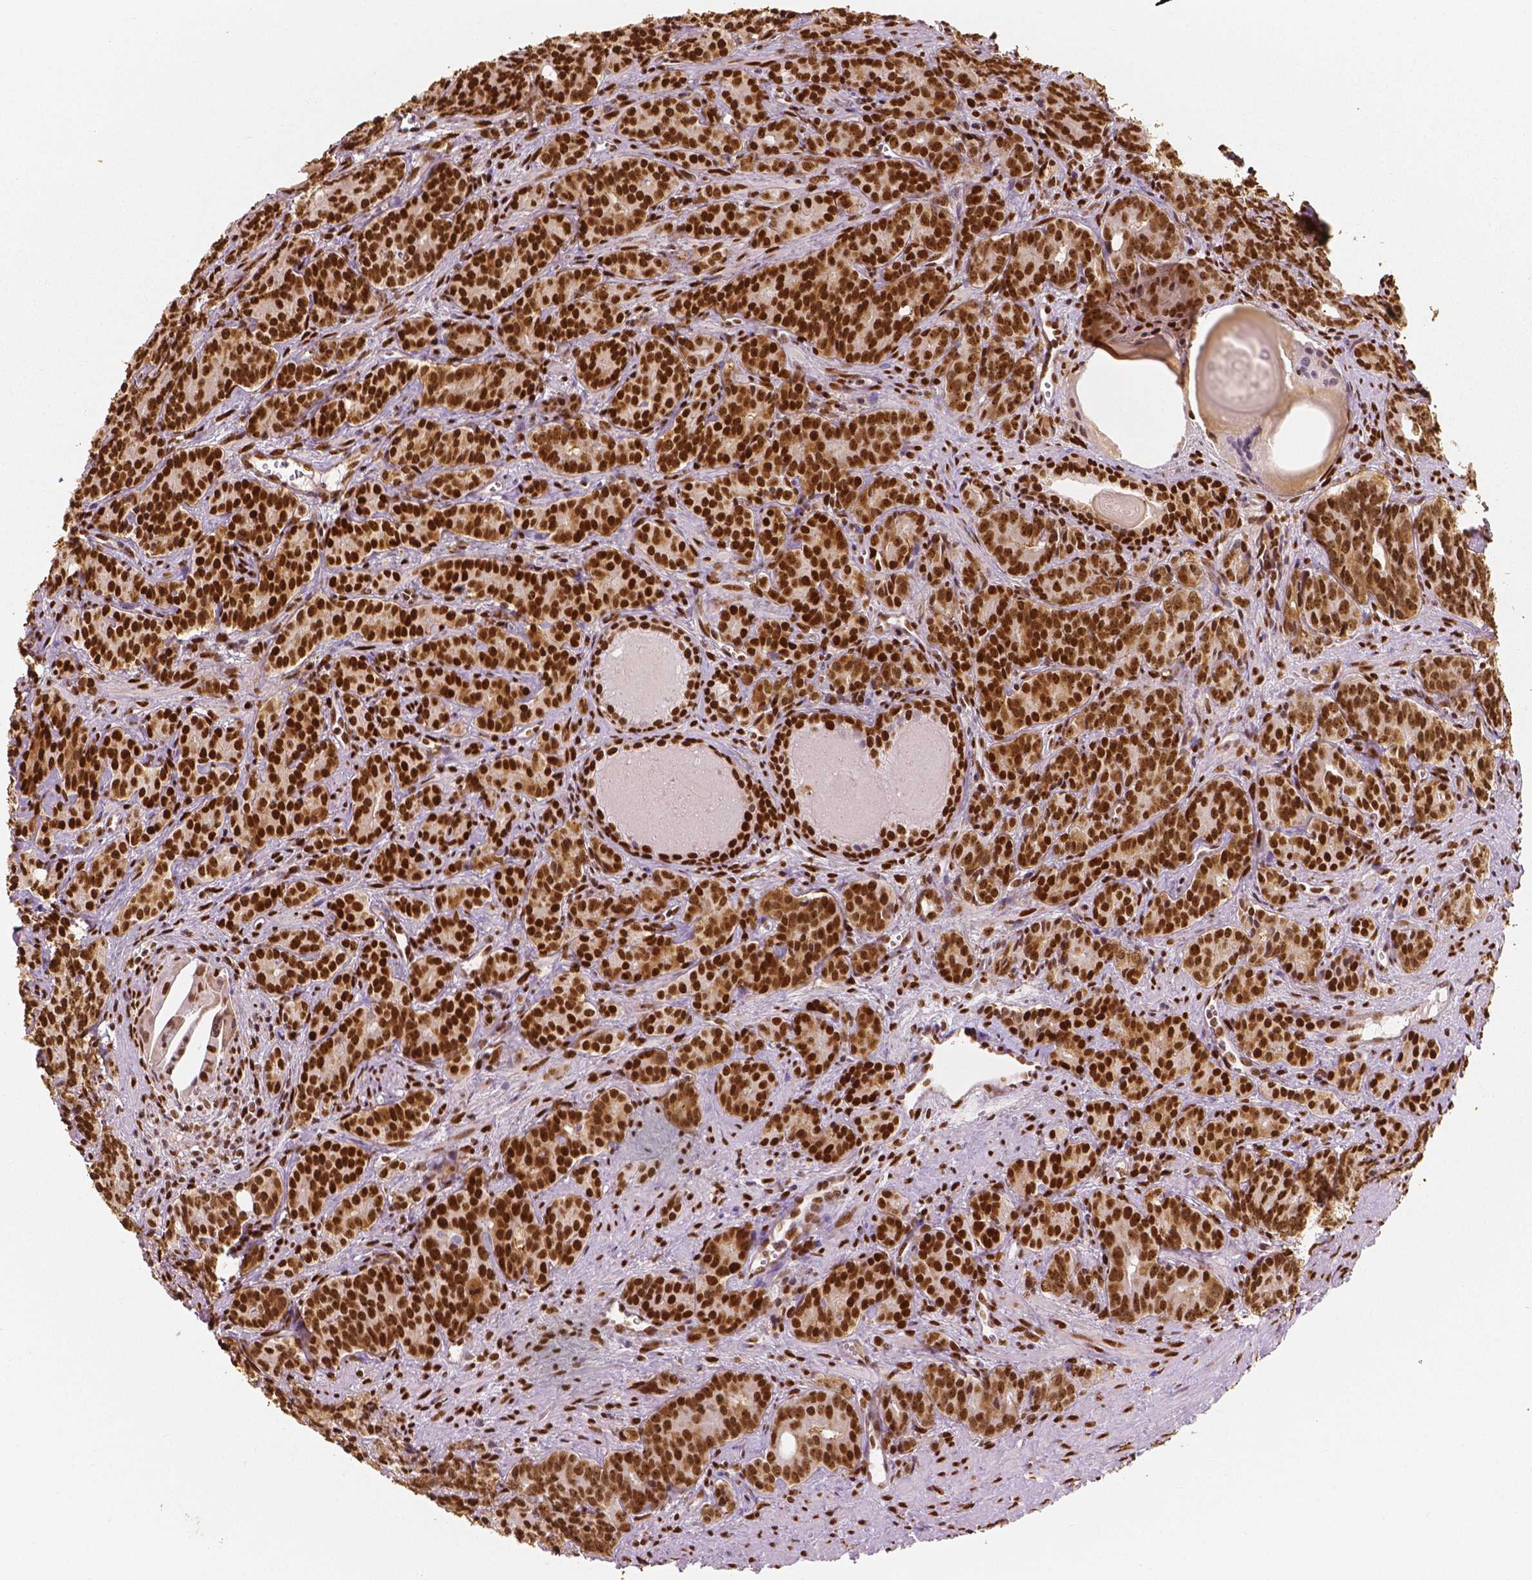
{"staining": {"intensity": "strong", "quantity": ">75%", "location": "cytoplasmic/membranous,nuclear"}, "tissue": "prostate cancer", "cell_type": "Tumor cells", "image_type": "cancer", "snomed": [{"axis": "morphology", "description": "Adenocarcinoma, High grade"}, {"axis": "topography", "description": "Prostate"}], "caption": "Prostate adenocarcinoma (high-grade) tissue displays strong cytoplasmic/membranous and nuclear positivity in about >75% of tumor cells", "gene": "NUCKS1", "patient": {"sex": "male", "age": 84}}